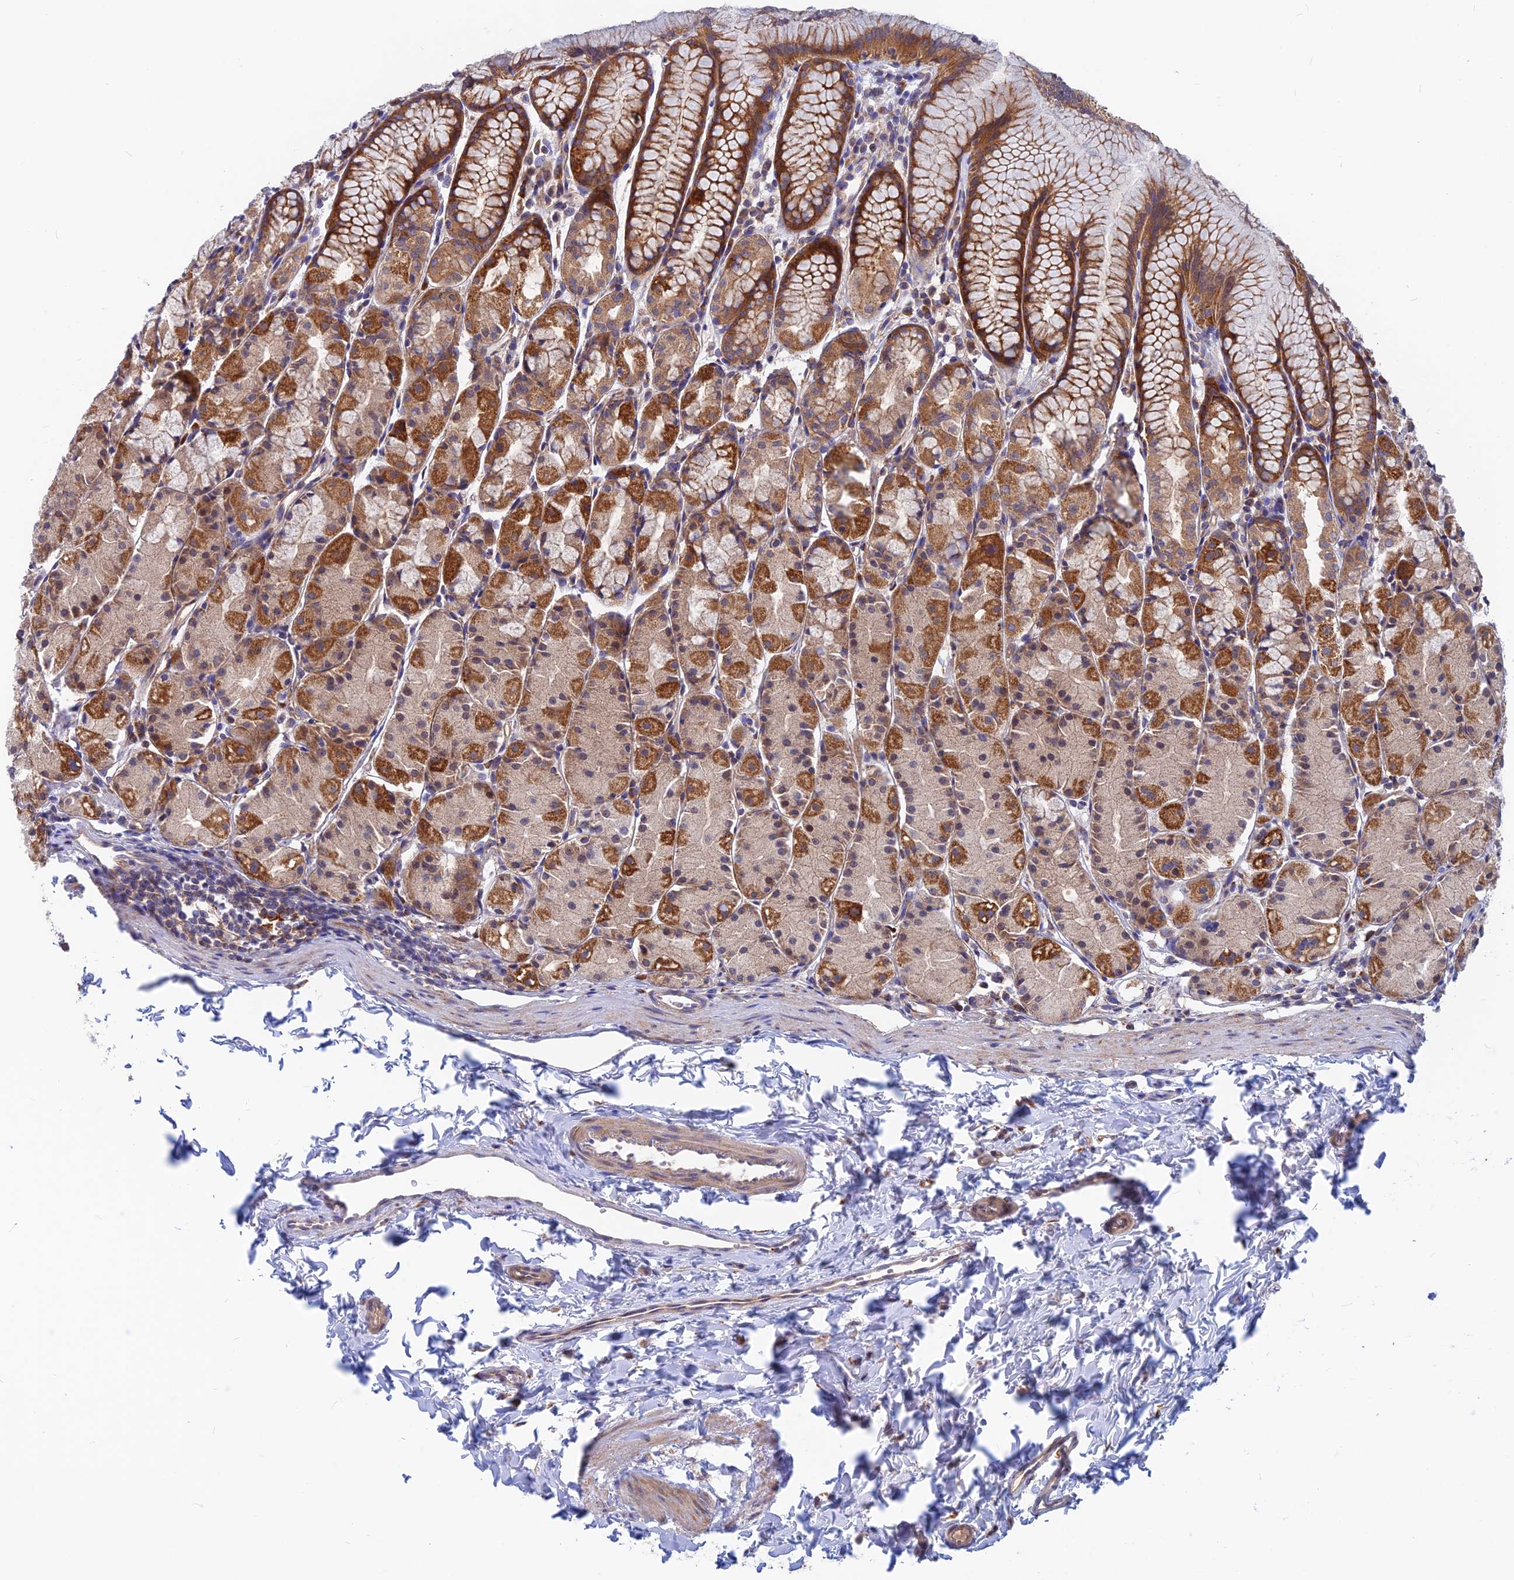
{"staining": {"intensity": "strong", "quantity": ">75%", "location": "cytoplasmic/membranous"}, "tissue": "stomach", "cell_type": "Glandular cells", "image_type": "normal", "snomed": [{"axis": "morphology", "description": "Normal tissue, NOS"}, {"axis": "topography", "description": "Stomach, upper"}], "caption": "Strong cytoplasmic/membranous positivity for a protein is identified in about >75% of glandular cells of benign stomach using IHC.", "gene": "DNAJC16", "patient": {"sex": "male", "age": 47}}